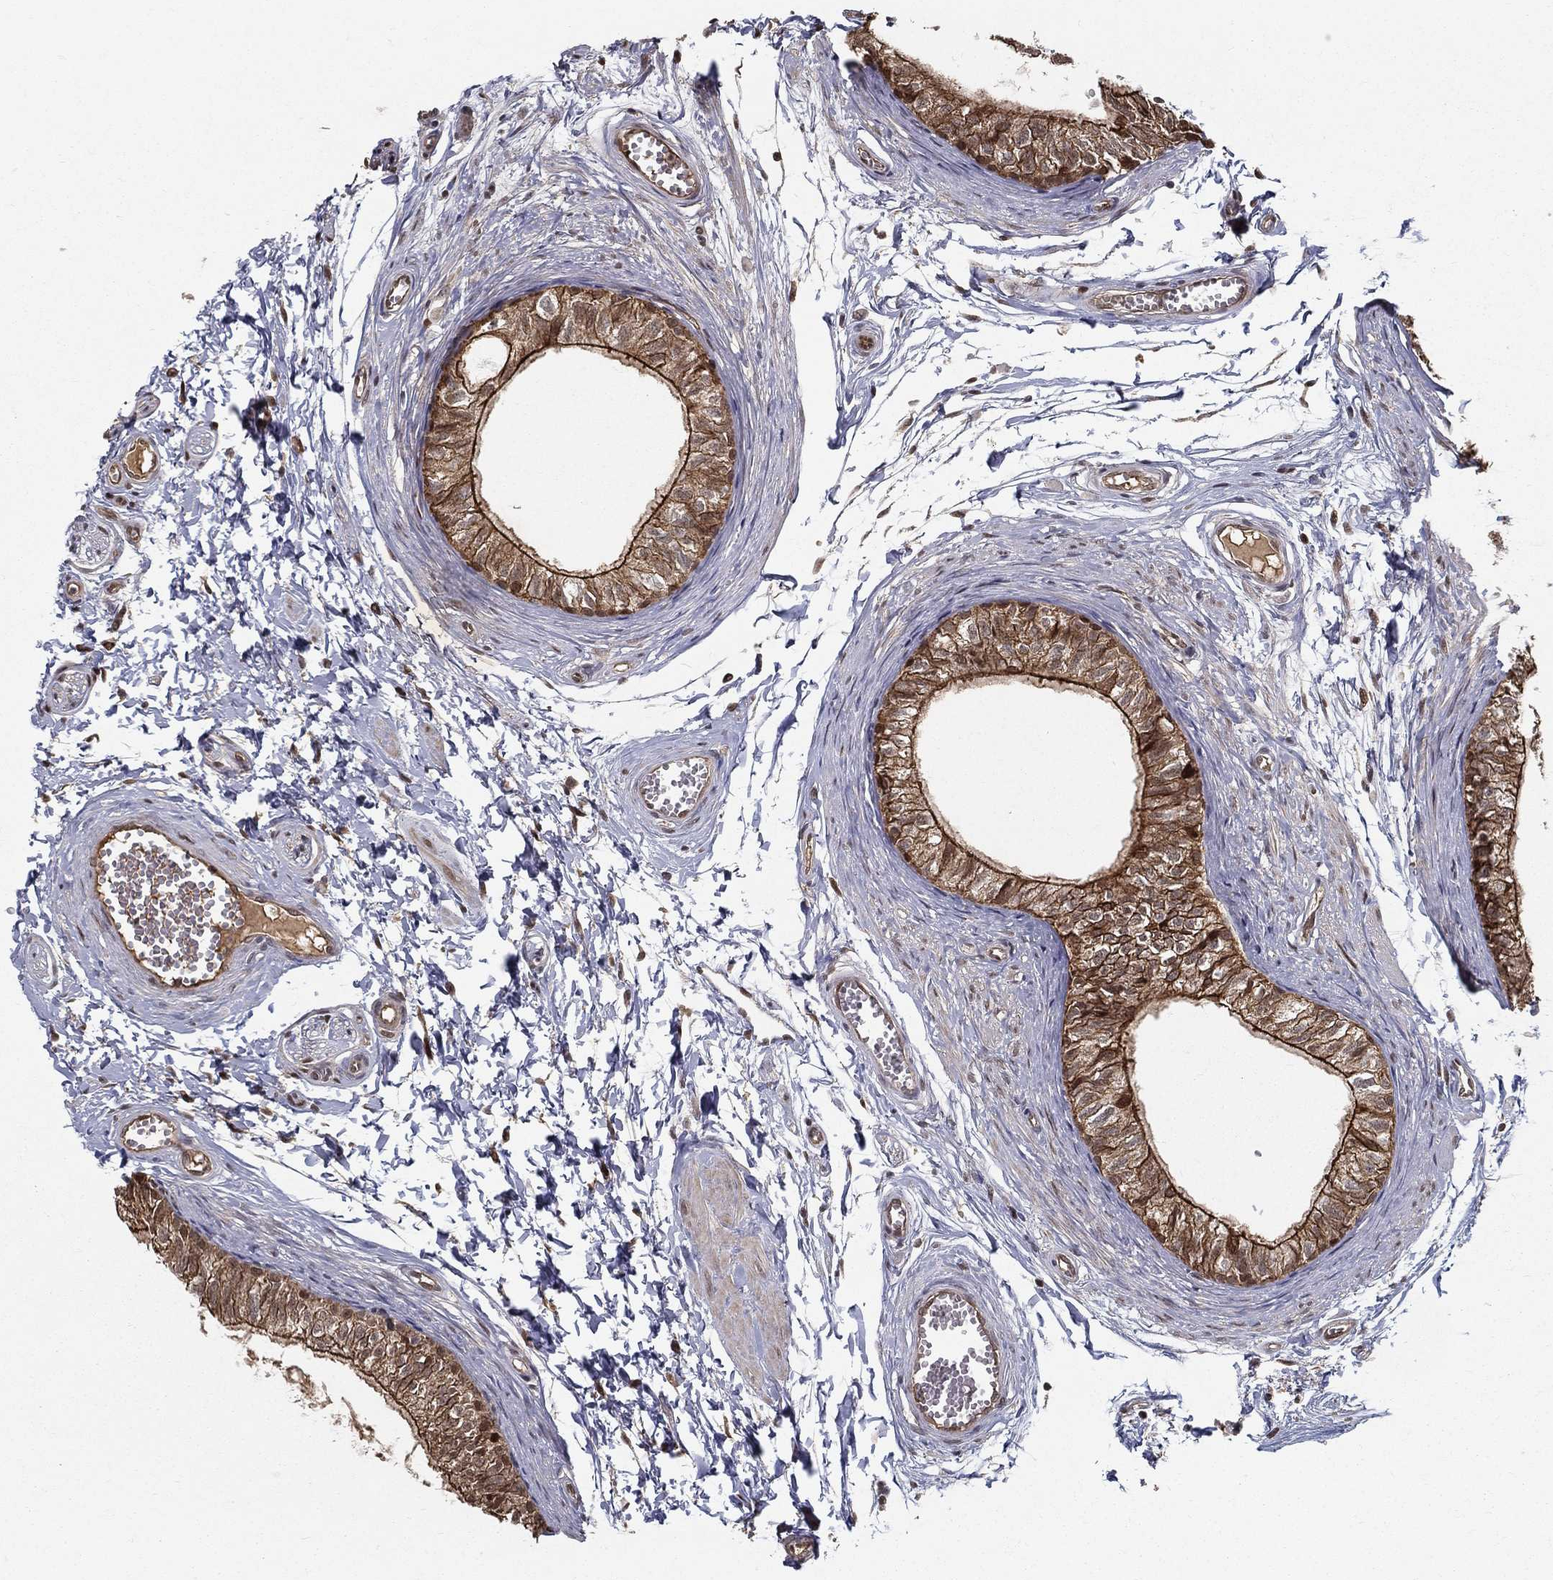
{"staining": {"intensity": "strong", "quantity": ">75%", "location": "cytoplasmic/membranous"}, "tissue": "epididymis", "cell_type": "Glandular cells", "image_type": "normal", "snomed": [{"axis": "morphology", "description": "Normal tissue, NOS"}, {"axis": "topography", "description": "Epididymis"}], "caption": "A histopathology image of epididymis stained for a protein displays strong cytoplasmic/membranous brown staining in glandular cells. (Stains: DAB in brown, nuclei in blue, Microscopy: brightfield microscopy at high magnification).", "gene": "SLC6A6", "patient": {"sex": "male", "age": 22}}